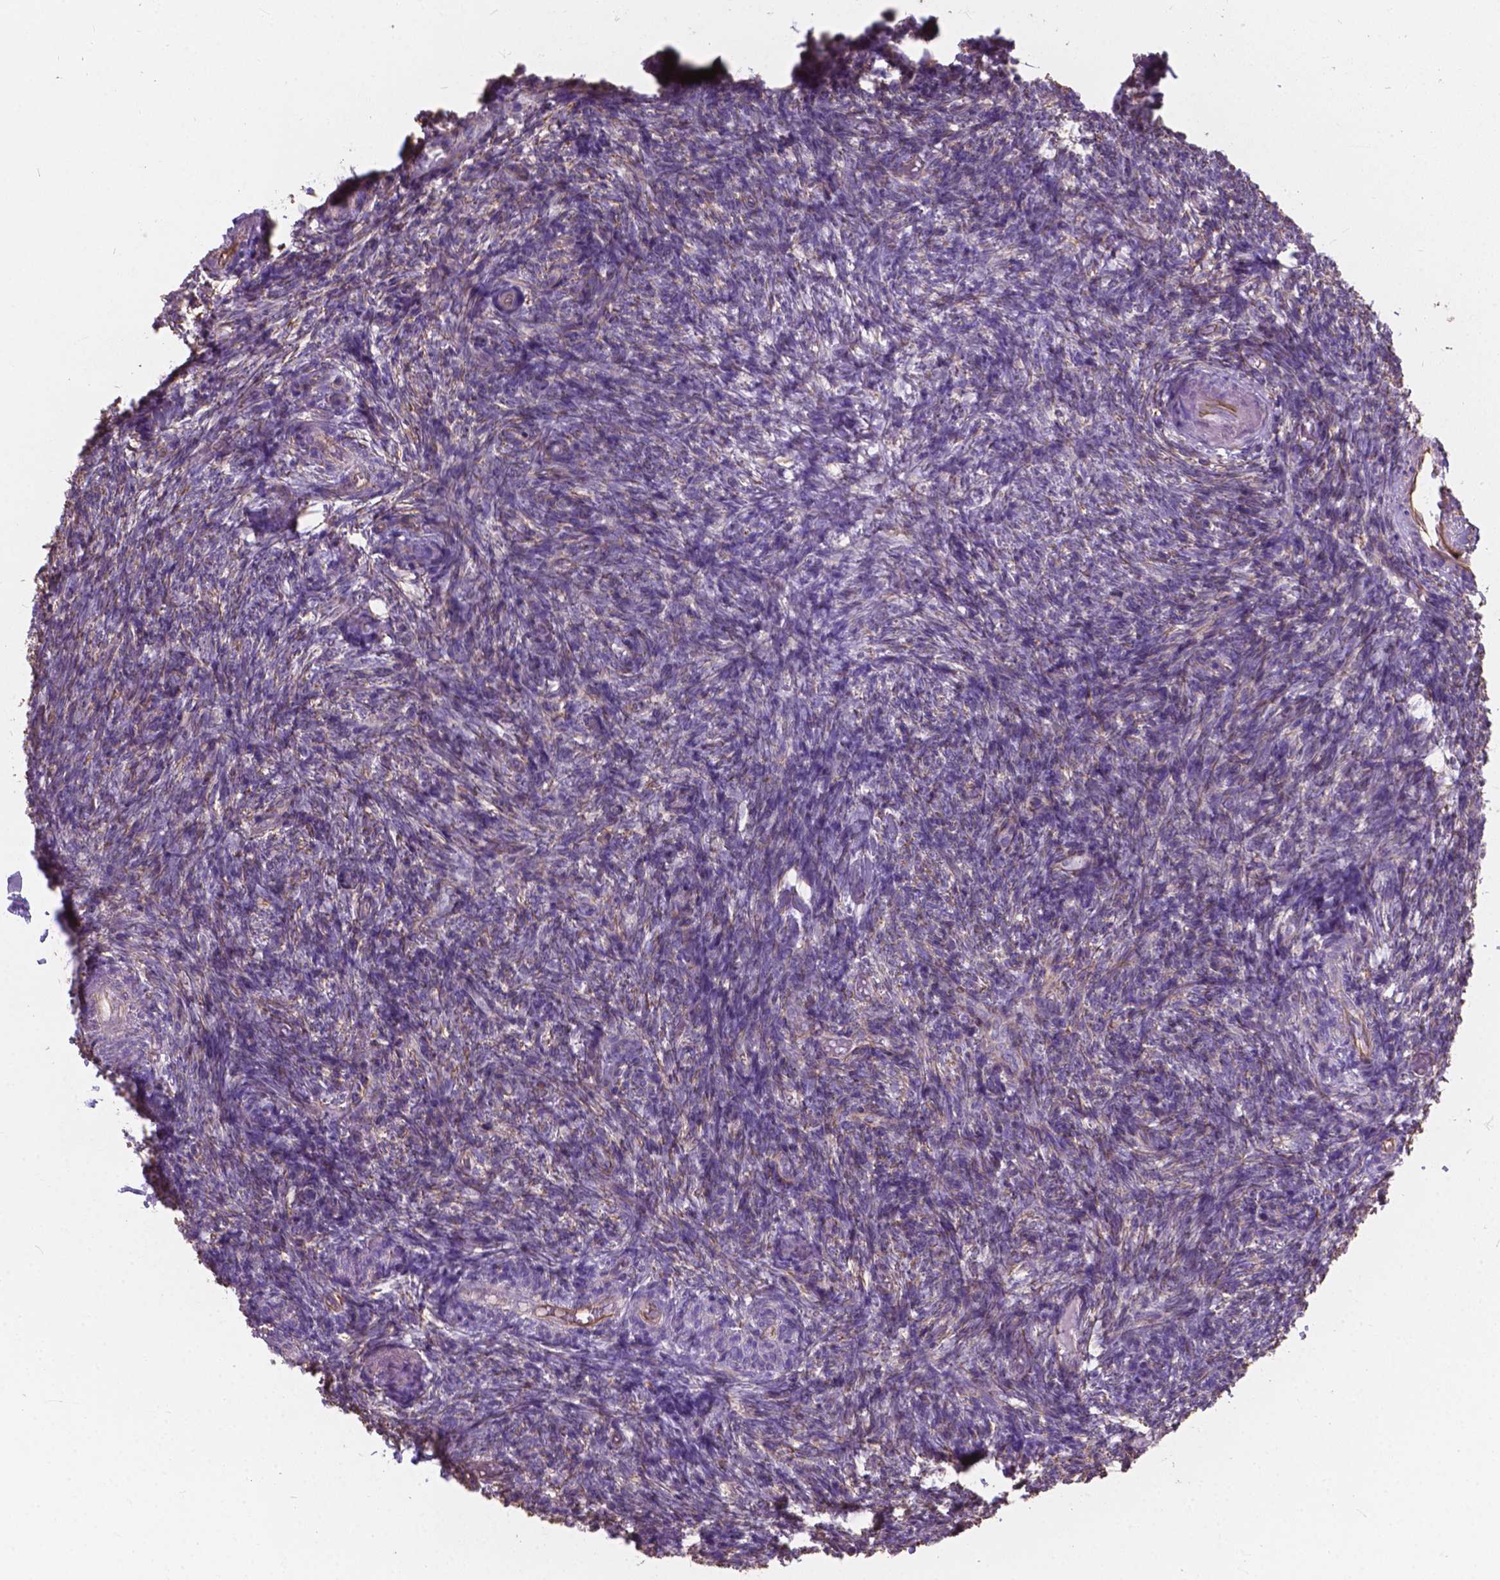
{"staining": {"intensity": "weak", "quantity": "<25%", "location": "cytoplasmic/membranous"}, "tissue": "ovary", "cell_type": "Ovarian stroma cells", "image_type": "normal", "snomed": [{"axis": "morphology", "description": "Normal tissue, NOS"}, {"axis": "topography", "description": "Ovary"}], "caption": "Histopathology image shows no protein staining in ovarian stroma cells of unremarkable ovary. The staining is performed using DAB (3,3'-diaminobenzidine) brown chromogen with nuclei counter-stained in using hematoxylin.", "gene": "AMOT", "patient": {"sex": "female", "age": 39}}